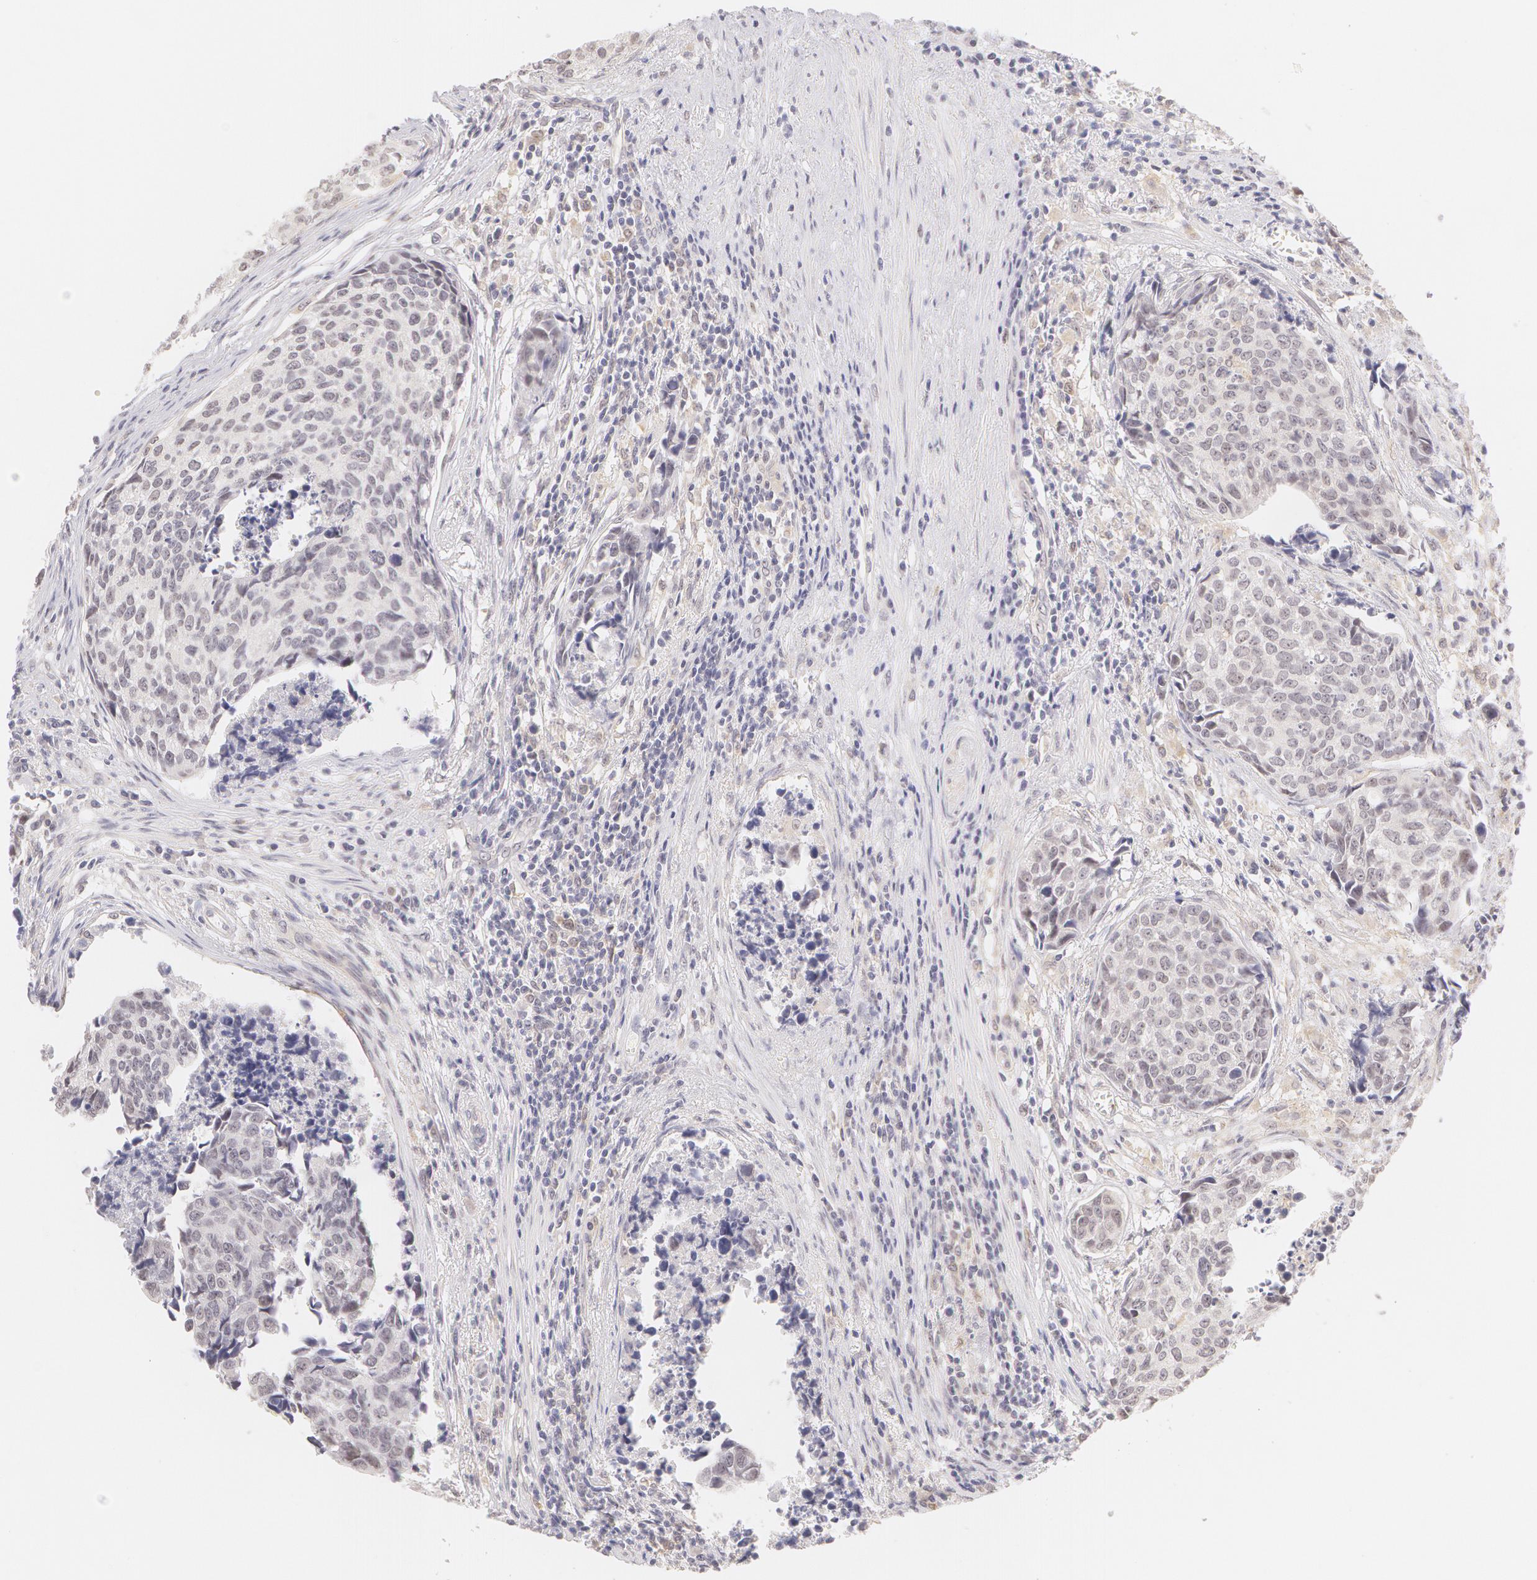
{"staining": {"intensity": "negative", "quantity": "none", "location": "none"}, "tissue": "urothelial cancer", "cell_type": "Tumor cells", "image_type": "cancer", "snomed": [{"axis": "morphology", "description": "Urothelial carcinoma, High grade"}, {"axis": "topography", "description": "Urinary bladder"}], "caption": "An immunohistochemistry (IHC) image of urothelial cancer is shown. There is no staining in tumor cells of urothelial cancer.", "gene": "ZNF597", "patient": {"sex": "male", "age": 81}}